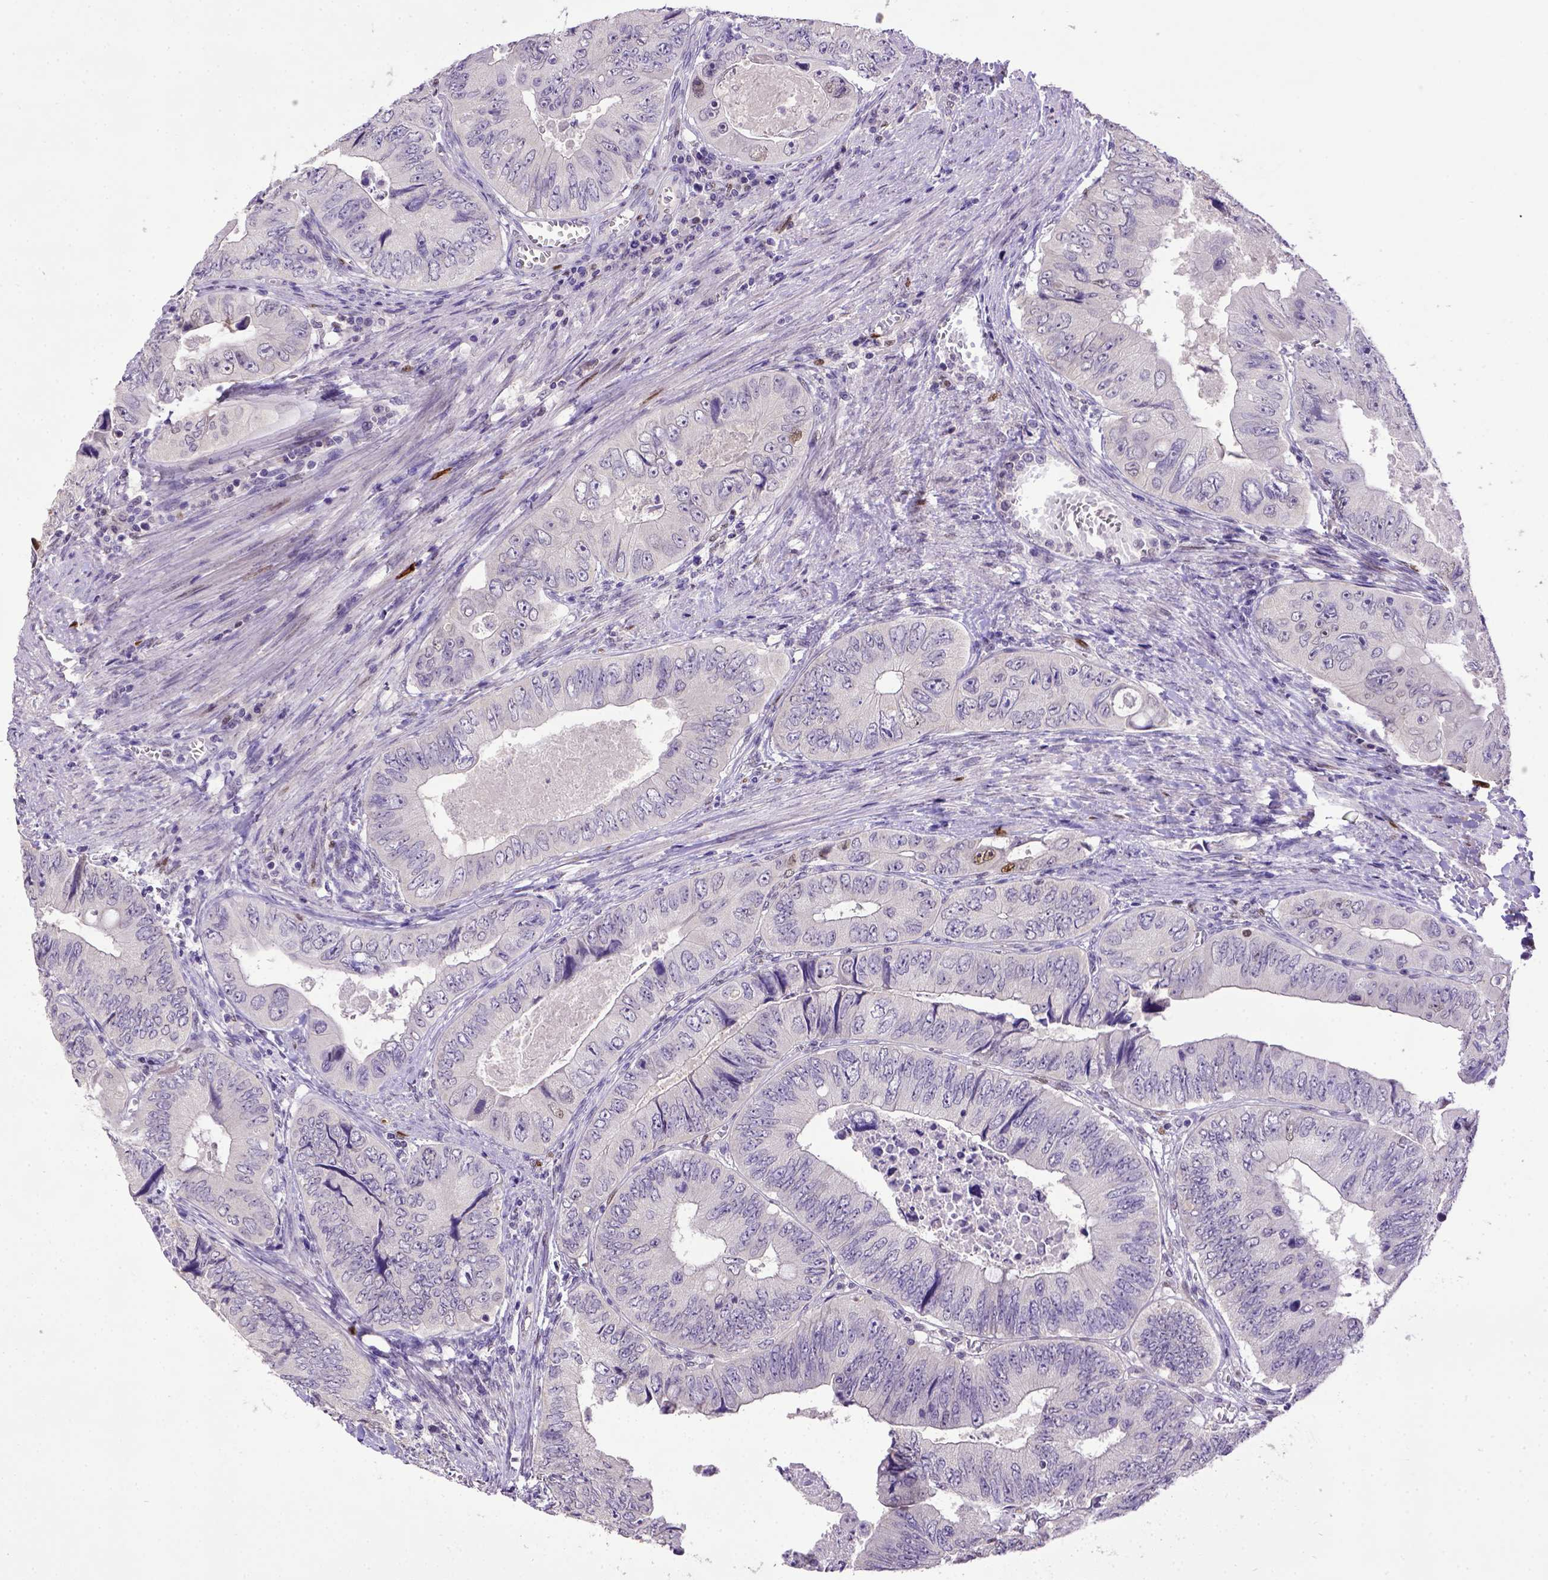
{"staining": {"intensity": "negative", "quantity": "none", "location": "none"}, "tissue": "colorectal cancer", "cell_type": "Tumor cells", "image_type": "cancer", "snomed": [{"axis": "morphology", "description": "Adenocarcinoma, NOS"}, {"axis": "topography", "description": "Colon"}], "caption": "An immunohistochemistry (IHC) micrograph of colorectal cancer is shown. There is no staining in tumor cells of colorectal cancer. Brightfield microscopy of immunohistochemistry (IHC) stained with DAB (brown) and hematoxylin (blue), captured at high magnification.", "gene": "CDKN1A", "patient": {"sex": "female", "age": 84}}